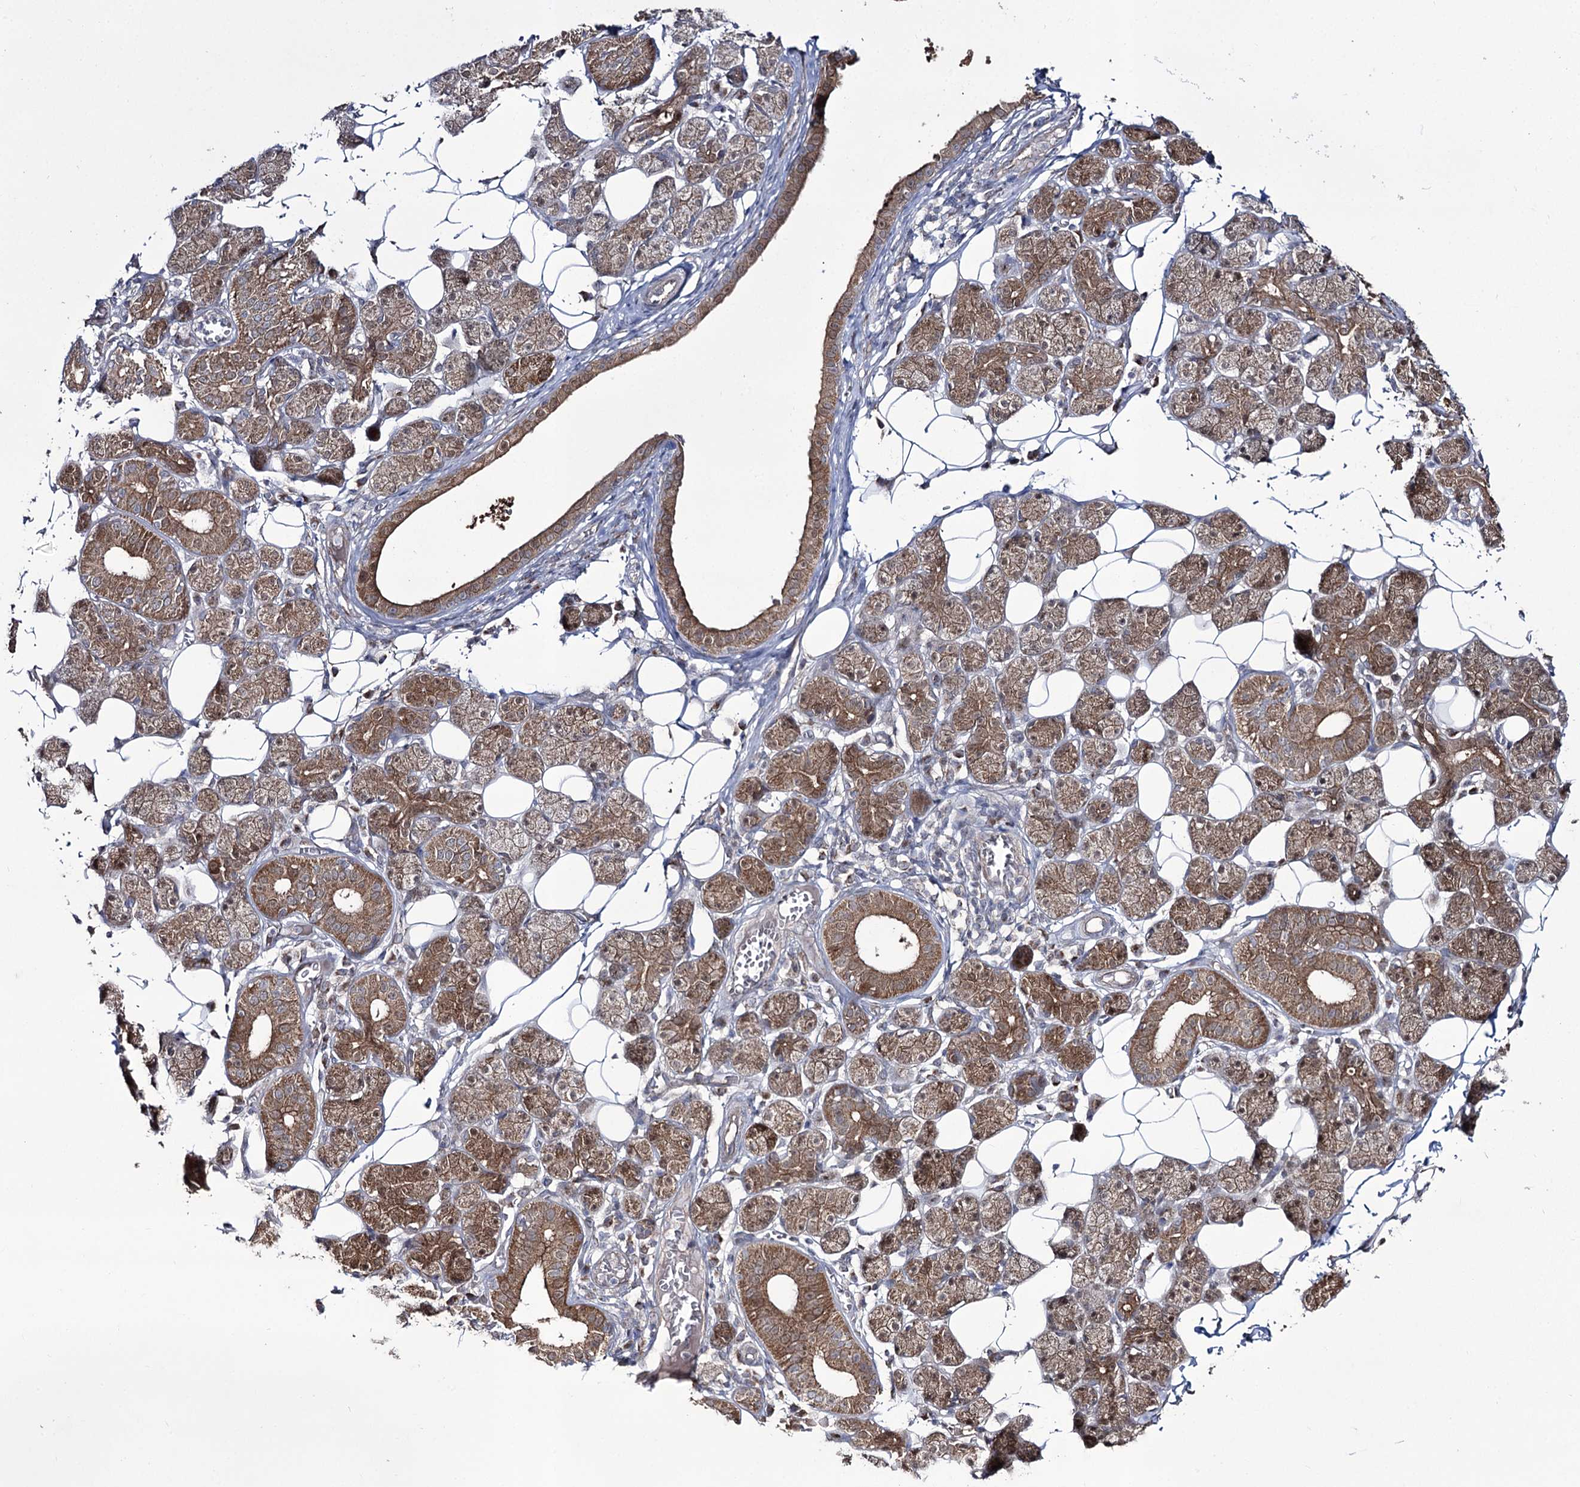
{"staining": {"intensity": "moderate", "quantity": "25%-75%", "location": "cytoplasmic/membranous"}, "tissue": "salivary gland", "cell_type": "Glandular cells", "image_type": "normal", "snomed": [{"axis": "morphology", "description": "Normal tissue, NOS"}, {"axis": "topography", "description": "Salivary gland"}], "caption": "The photomicrograph exhibits immunohistochemical staining of unremarkable salivary gland. There is moderate cytoplasmic/membranous expression is identified in about 25%-75% of glandular cells.", "gene": "REXO2", "patient": {"sex": "female", "age": 33}}